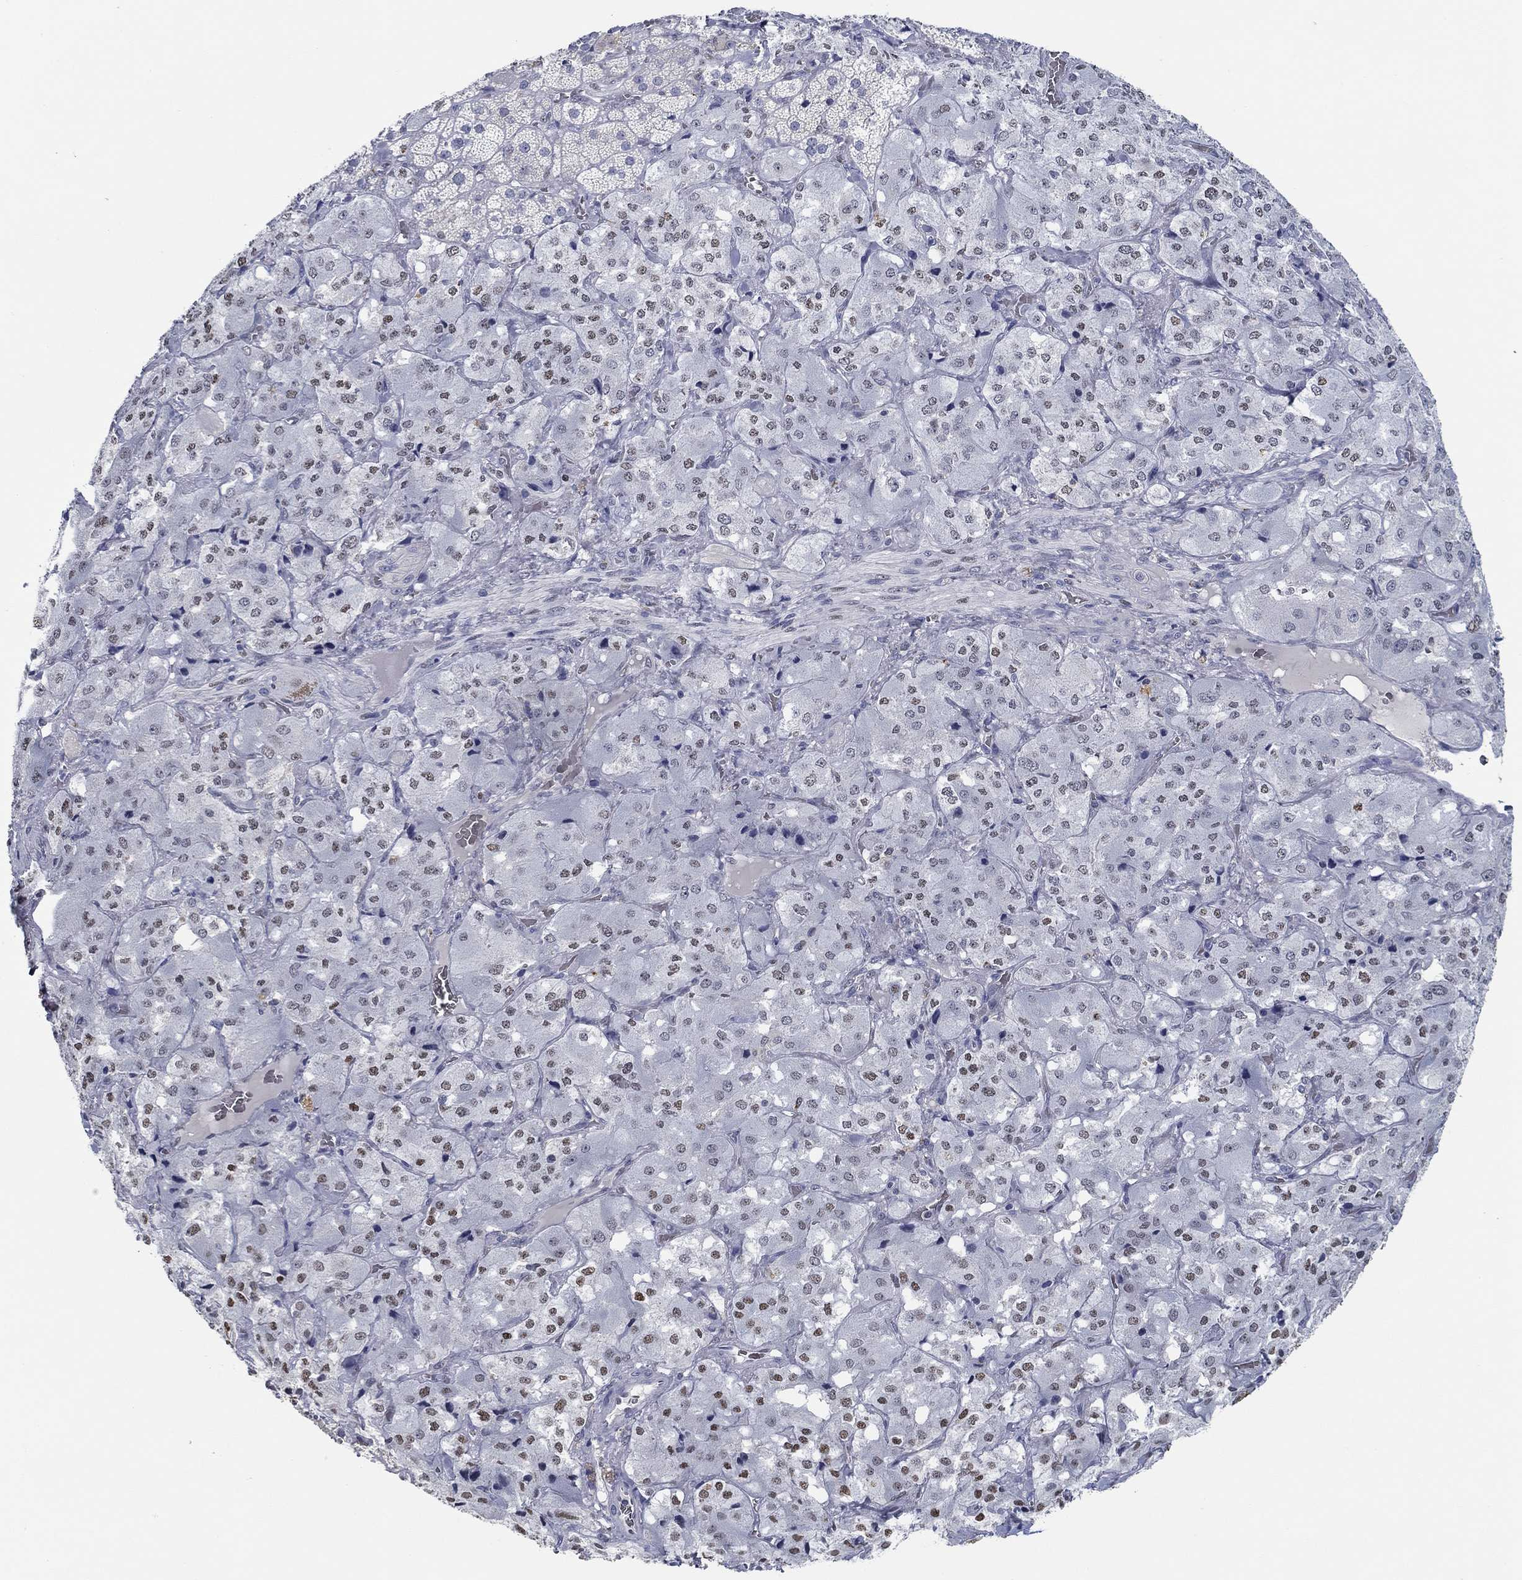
{"staining": {"intensity": "moderate", "quantity": "<25%", "location": "nuclear"}, "tissue": "adrenal gland", "cell_type": "Glandular cells", "image_type": "normal", "snomed": [{"axis": "morphology", "description": "Normal tissue, NOS"}, {"axis": "topography", "description": "Adrenal gland"}], "caption": "A photomicrograph of human adrenal gland stained for a protein displays moderate nuclear brown staining in glandular cells.", "gene": "GATA2", "patient": {"sex": "male", "age": 57}}